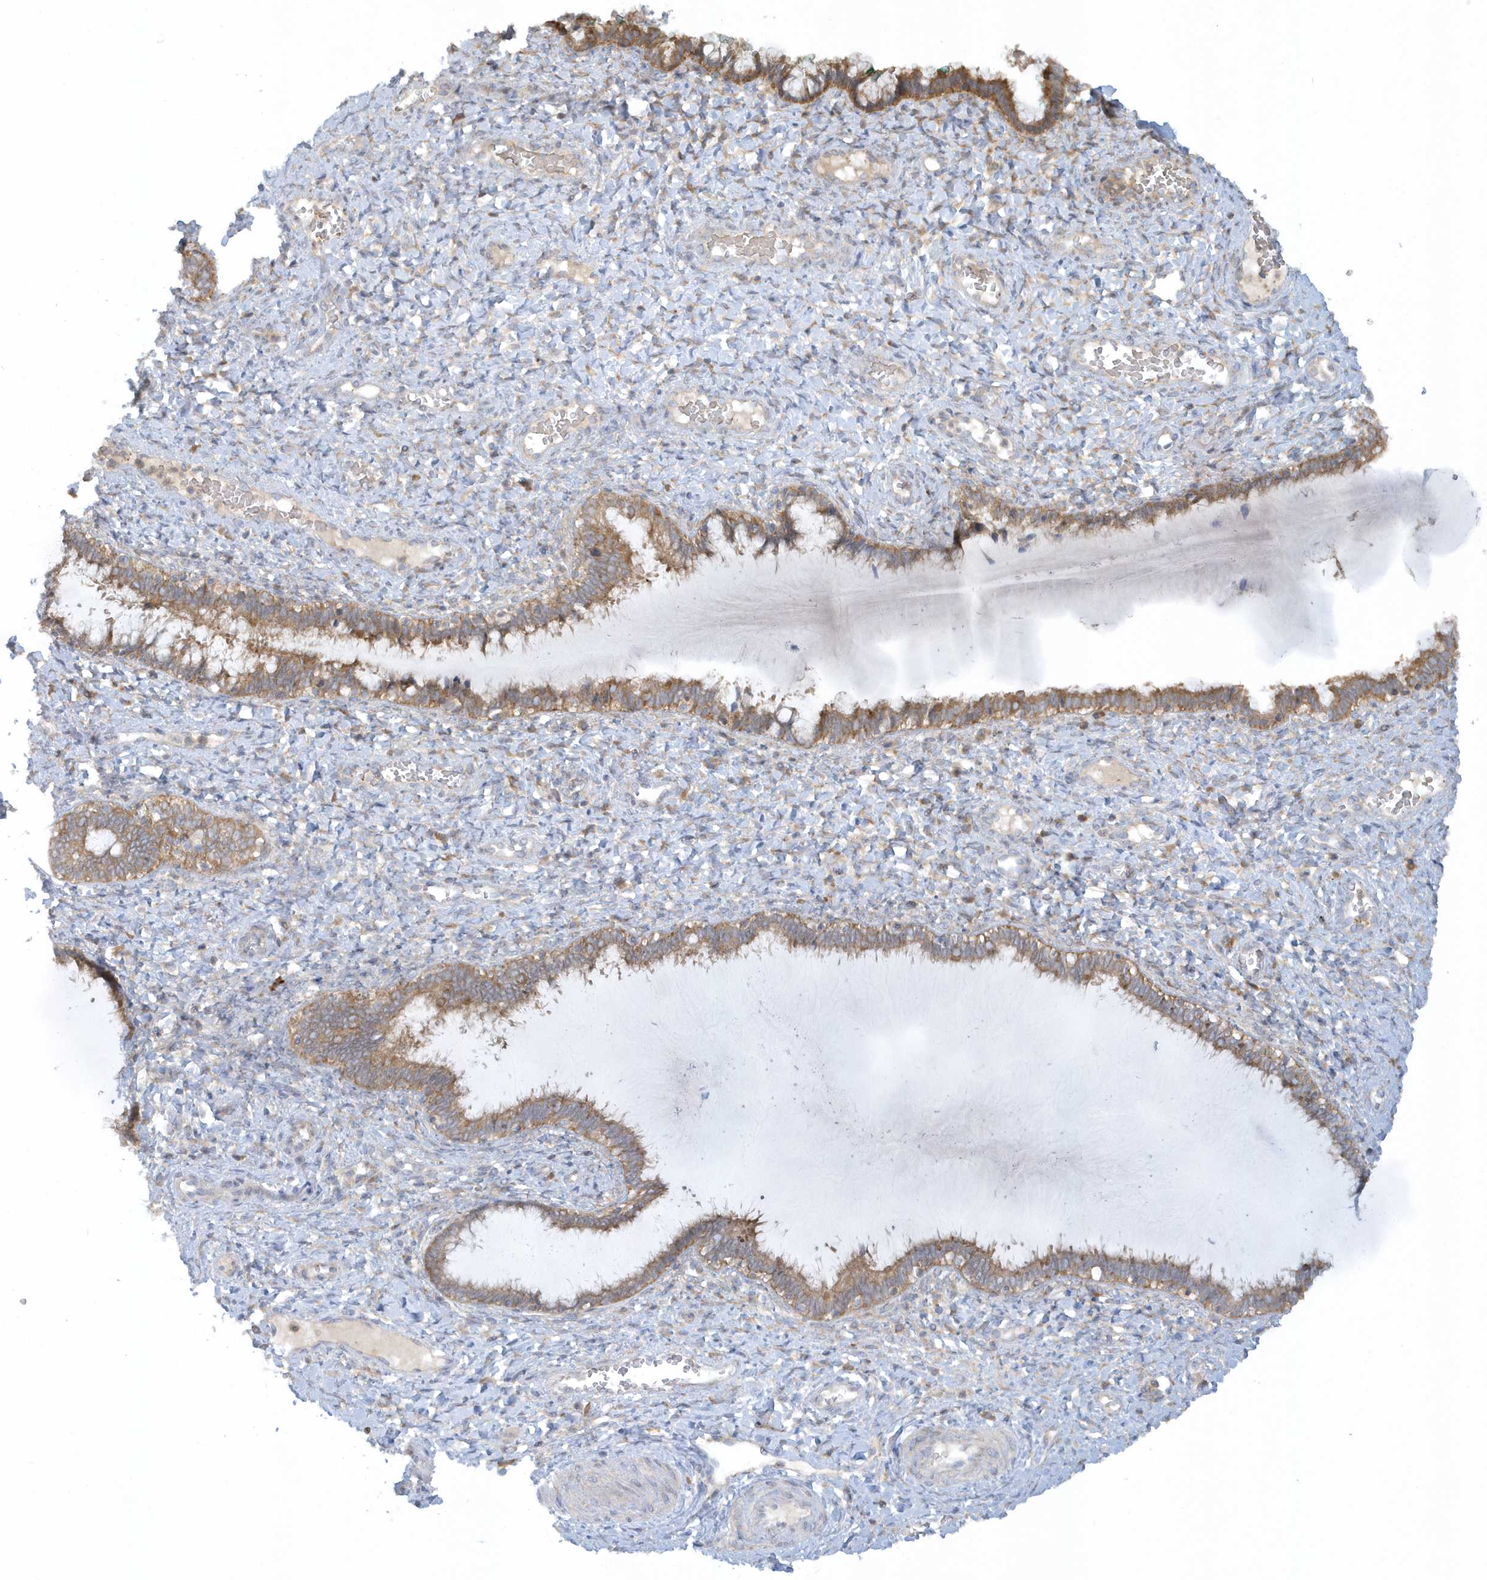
{"staining": {"intensity": "moderate", "quantity": "25%-75%", "location": "cytoplasmic/membranous"}, "tissue": "cervix", "cell_type": "Glandular cells", "image_type": "normal", "snomed": [{"axis": "morphology", "description": "Normal tissue, NOS"}, {"axis": "morphology", "description": "Adenocarcinoma, NOS"}, {"axis": "topography", "description": "Cervix"}], "caption": "Protein staining of unremarkable cervix displays moderate cytoplasmic/membranous expression in approximately 25%-75% of glandular cells. Immunohistochemistry (ihc) stains the protein in brown and the nuclei are stained blue.", "gene": "CNOT10", "patient": {"sex": "female", "age": 29}}